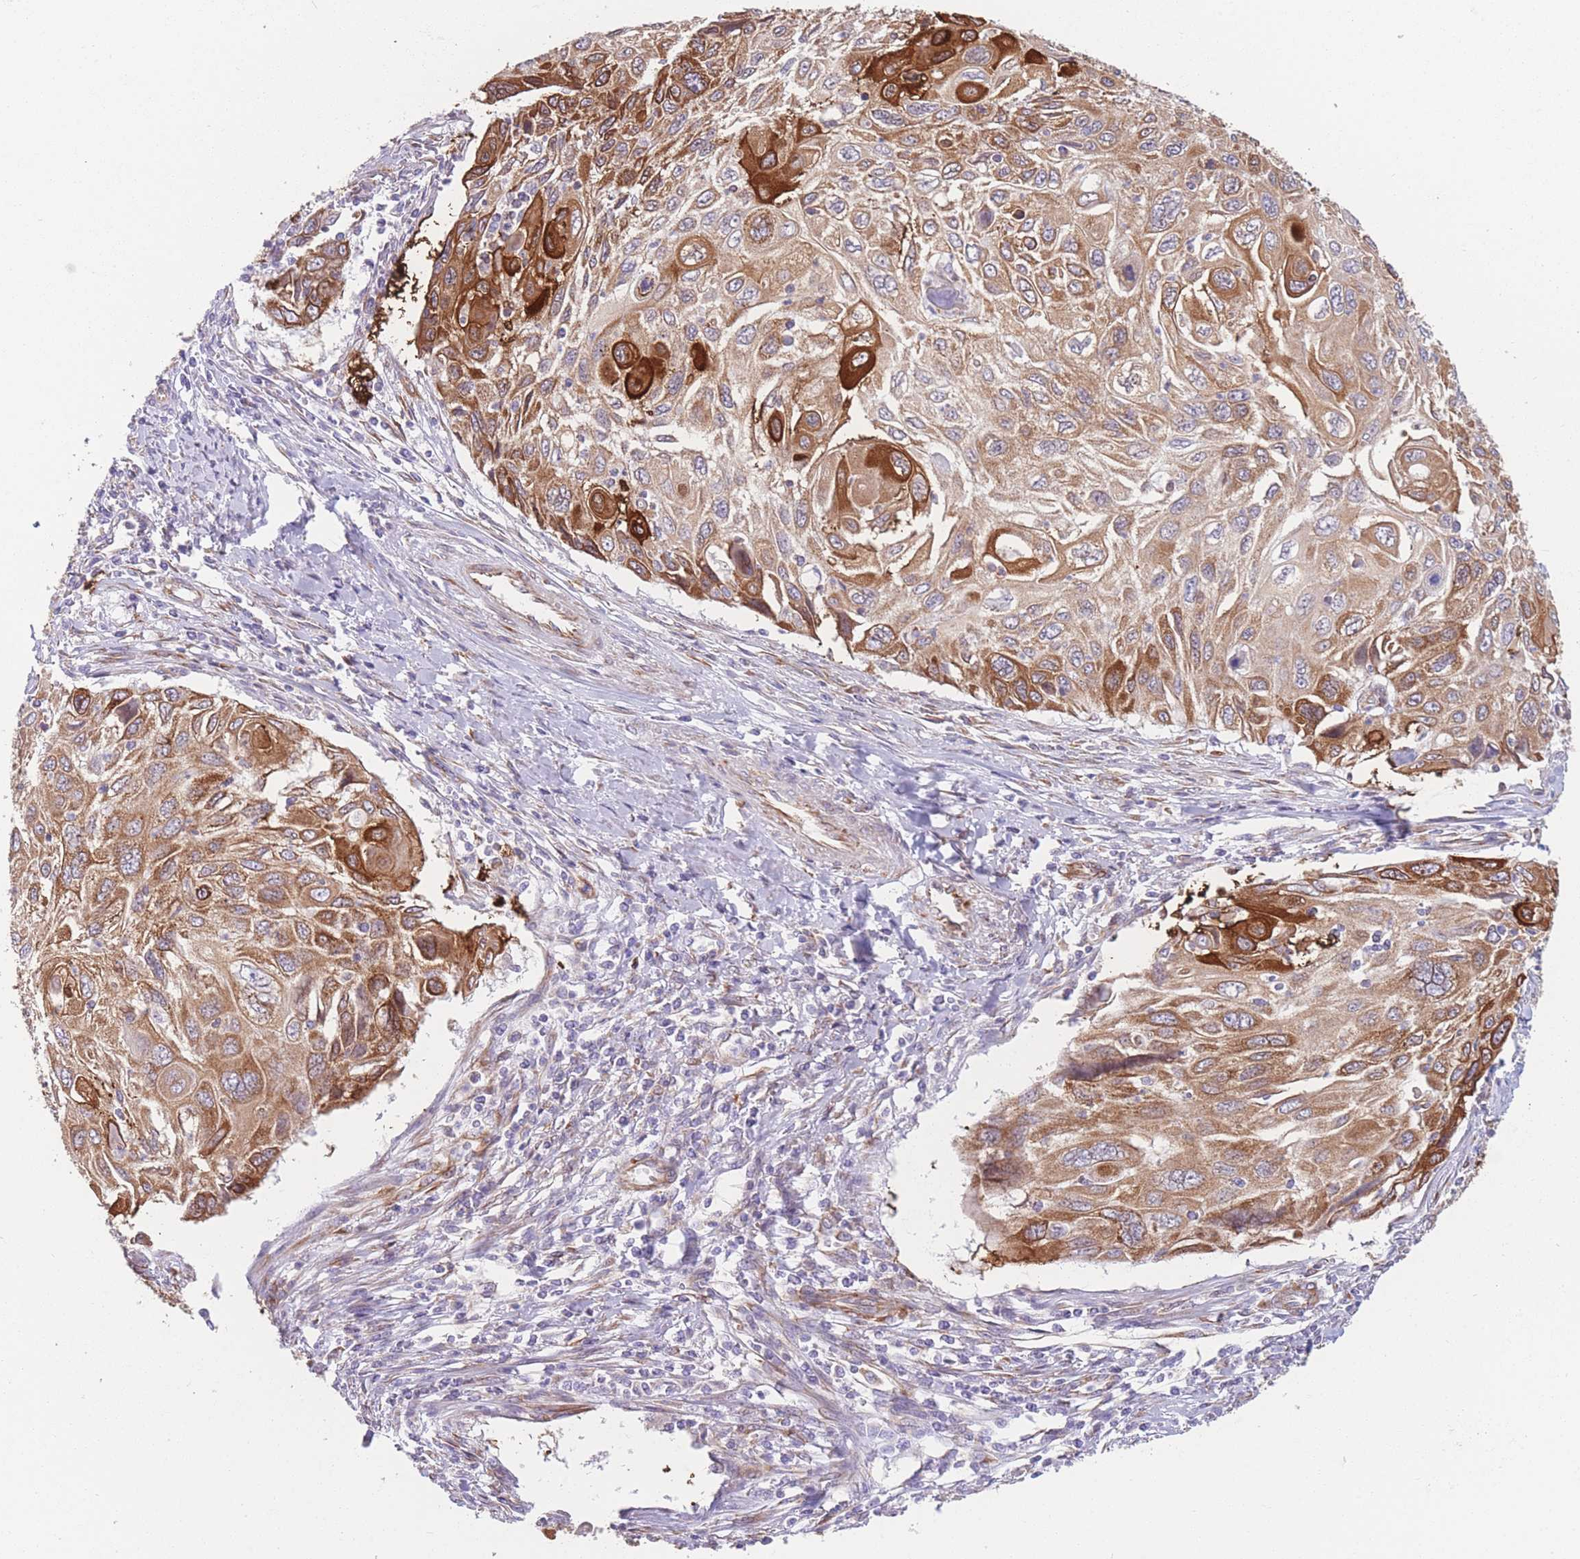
{"staining": {"intensity": "moderate", "quantity": ">75%", "location": "cytoplasmic/membranous"}, "tissue": "cervical cancer", "cell_type": "Tumor cells", "image_type": "cancer", "snomed": [{"axis": "morphology", "description": "Squamous cell carcinoma, NOS"}, {"axis": "topography", "description": "Cervix"}], "caption": "Cervical cancer (squamous cell carcinoma) was stained to show a protein in brown. There is medium levels of moderate cytoplasmic/membranous expression in approximately >75% of tumor cells.", "gene": "AK9", "patient": {"sex": "female", "age": 70}}